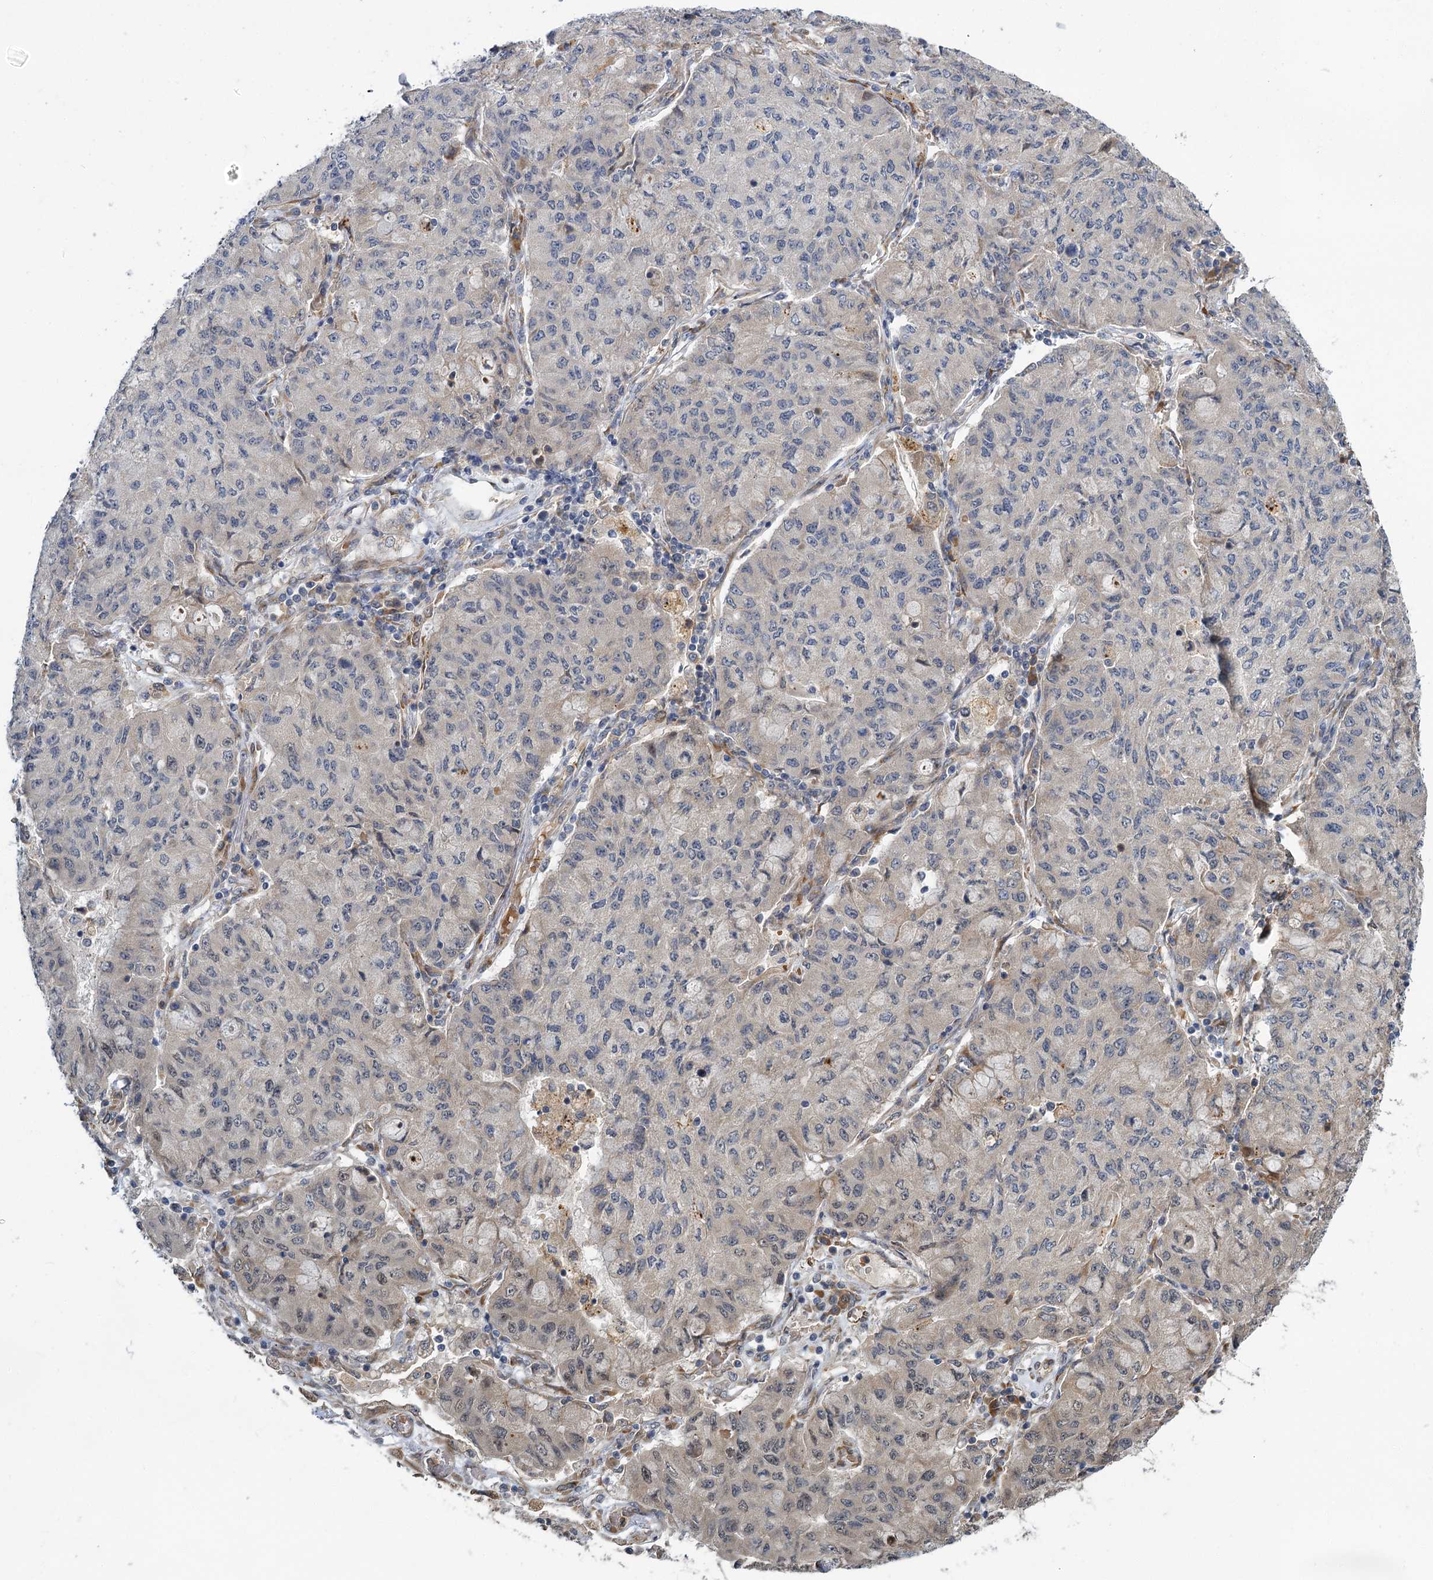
{"staining": {"intensity": "negative", "quantity": "none", "location": "none"}, "tissue": "lung cancer", "cell_type": "Tumor cells", "image_type": "cancer", "snomed": [{"axis": "morphology", "description": "Squamous cell carcinoma, NOS"}, {"axis": "topography", "description": "Lung"}], "caption": "Tumor cells are negative for protein expression in human lung cancer.", "gene": "APBA2", "patient": {"sex": "male", "age": 74}}